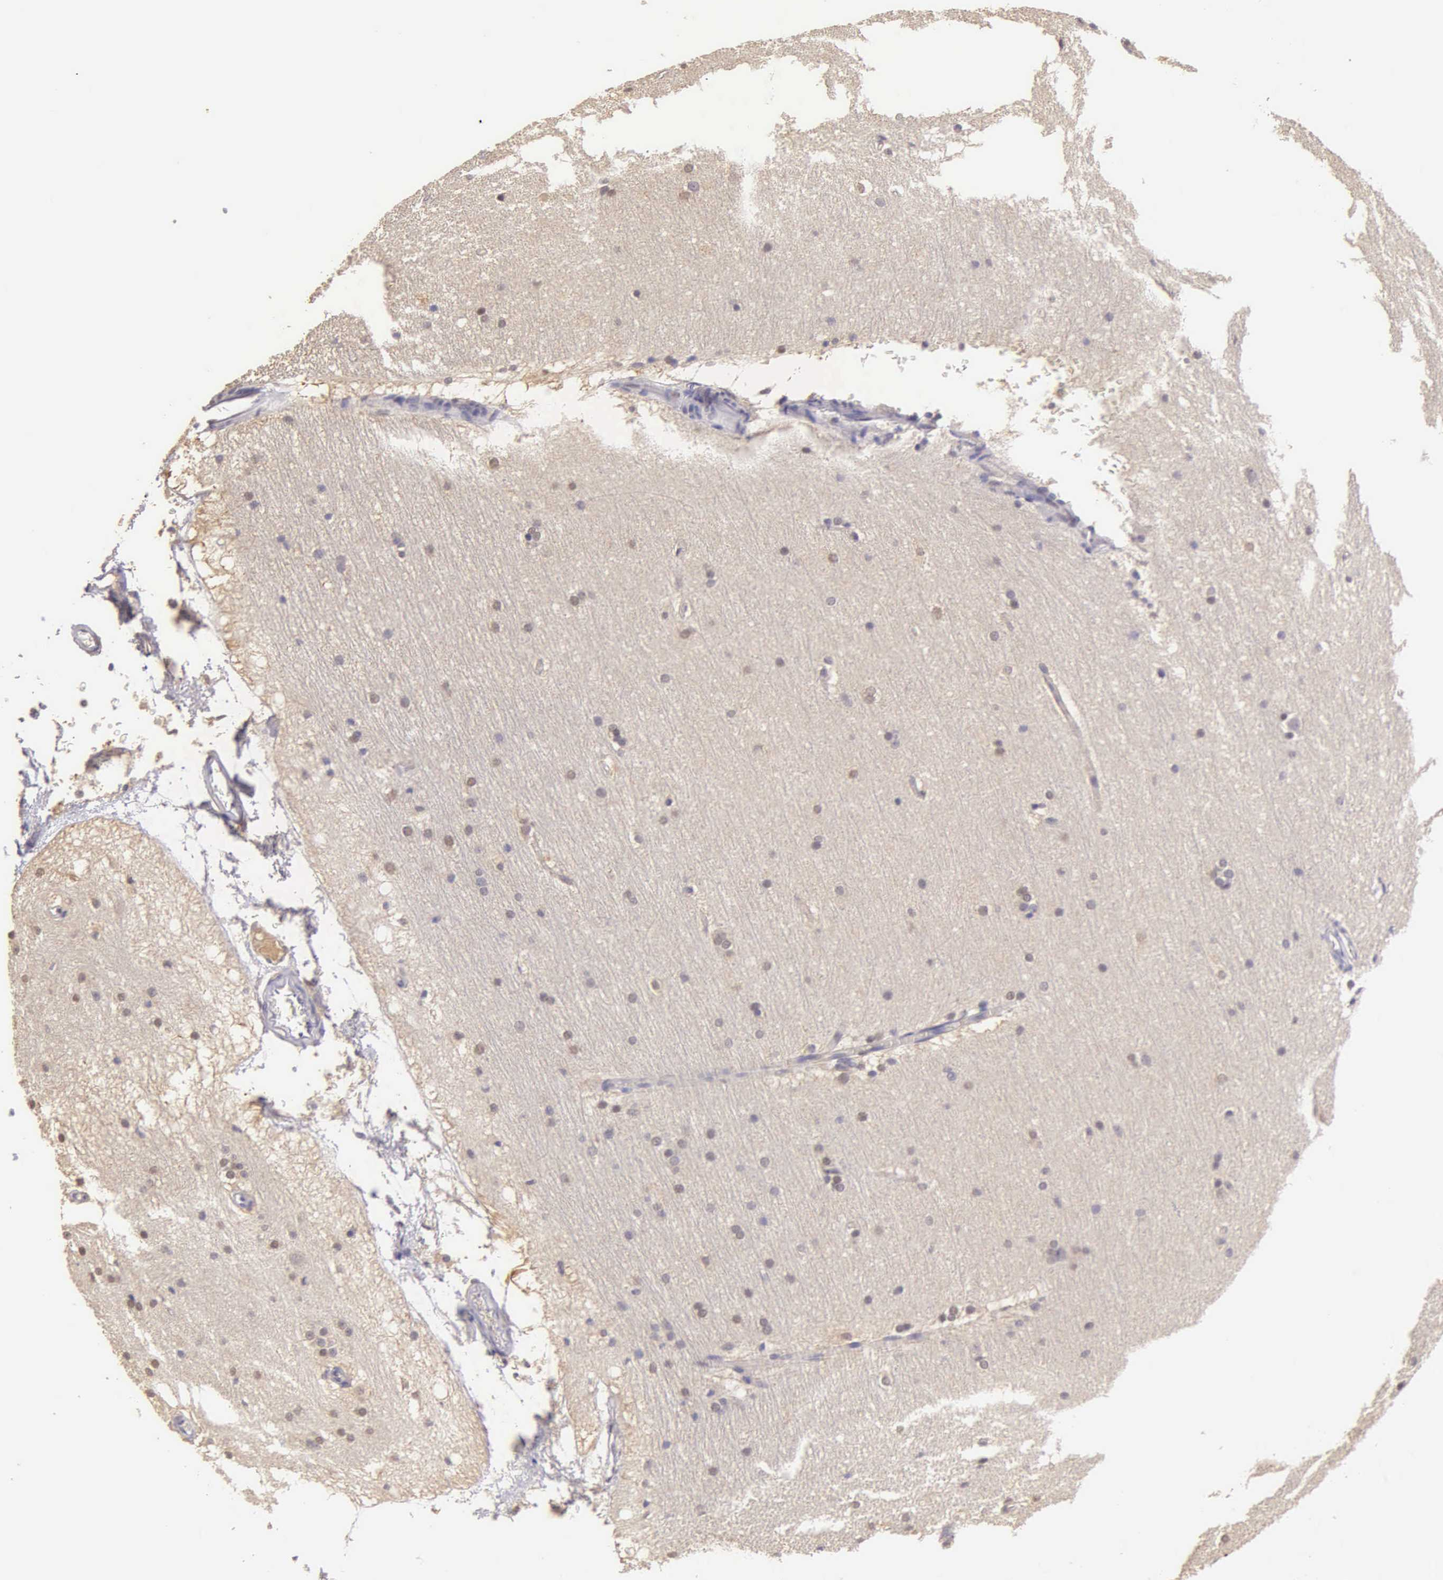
{"staining": {"intensity": "negative", "quantity": "none", "location": "none"}, "tissue": "cerebral cortex", "cell_type": "Endothelial cells", "image_type": "normal", "snomed": [{"axis": "morphology", "description": "Normal tissue, NOS"}, {"axis": "topography", "description": "Cerebral cortex"}, {"axis": "topography", "description": "Hippocampus"}], "caption": "Human cerebral cortex stained for a protein using IHC demonstrates no expression in endothelial cells.", "gene": "MKI67", "patient": {"sex": "female", "age": 19}}